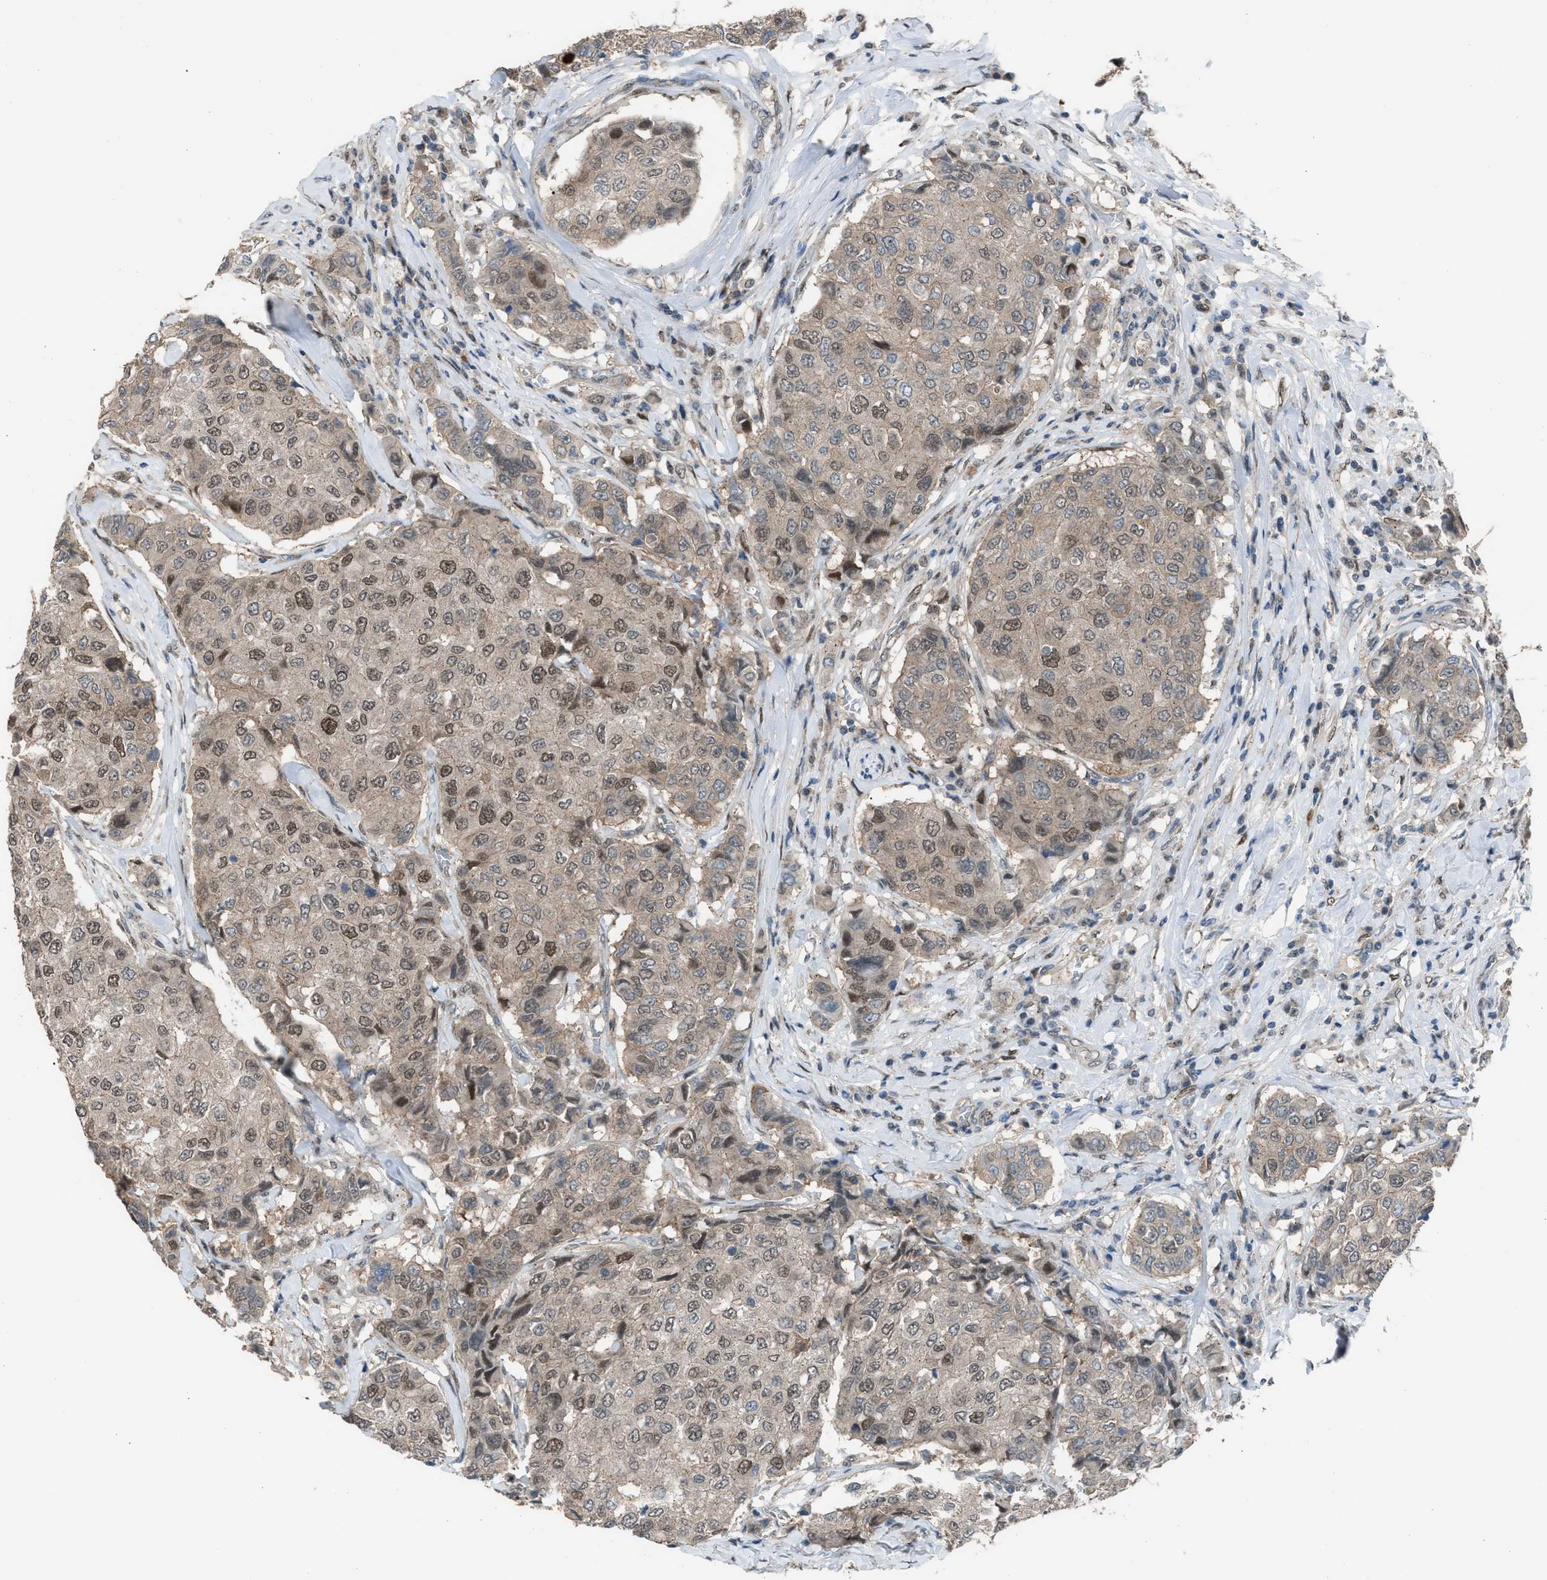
{"staining": {"intensity": "moderate", "quantity": "25%-75%", "location": "cytoplasmic/membranous,nuclear"}, "tissue": "breast cancer", "cell_type": "Tumor cells", "image_type": "cancer", "snomed": [{"axis": "morphology", "description": "Duct carcinoma"}, {"axis": "topography", "description": "Breast"}], "caption": "Protein expression analysis of human breast intraductal carcinoma reveals moderate cytoplasmic/membranous and nuclear staining in approximately 25%-75% of tumor cells. (IHC, brightfield microscopy, high magnification).", "gene": "CRTC1", "patient": {"sex": "female", "age": 27}}